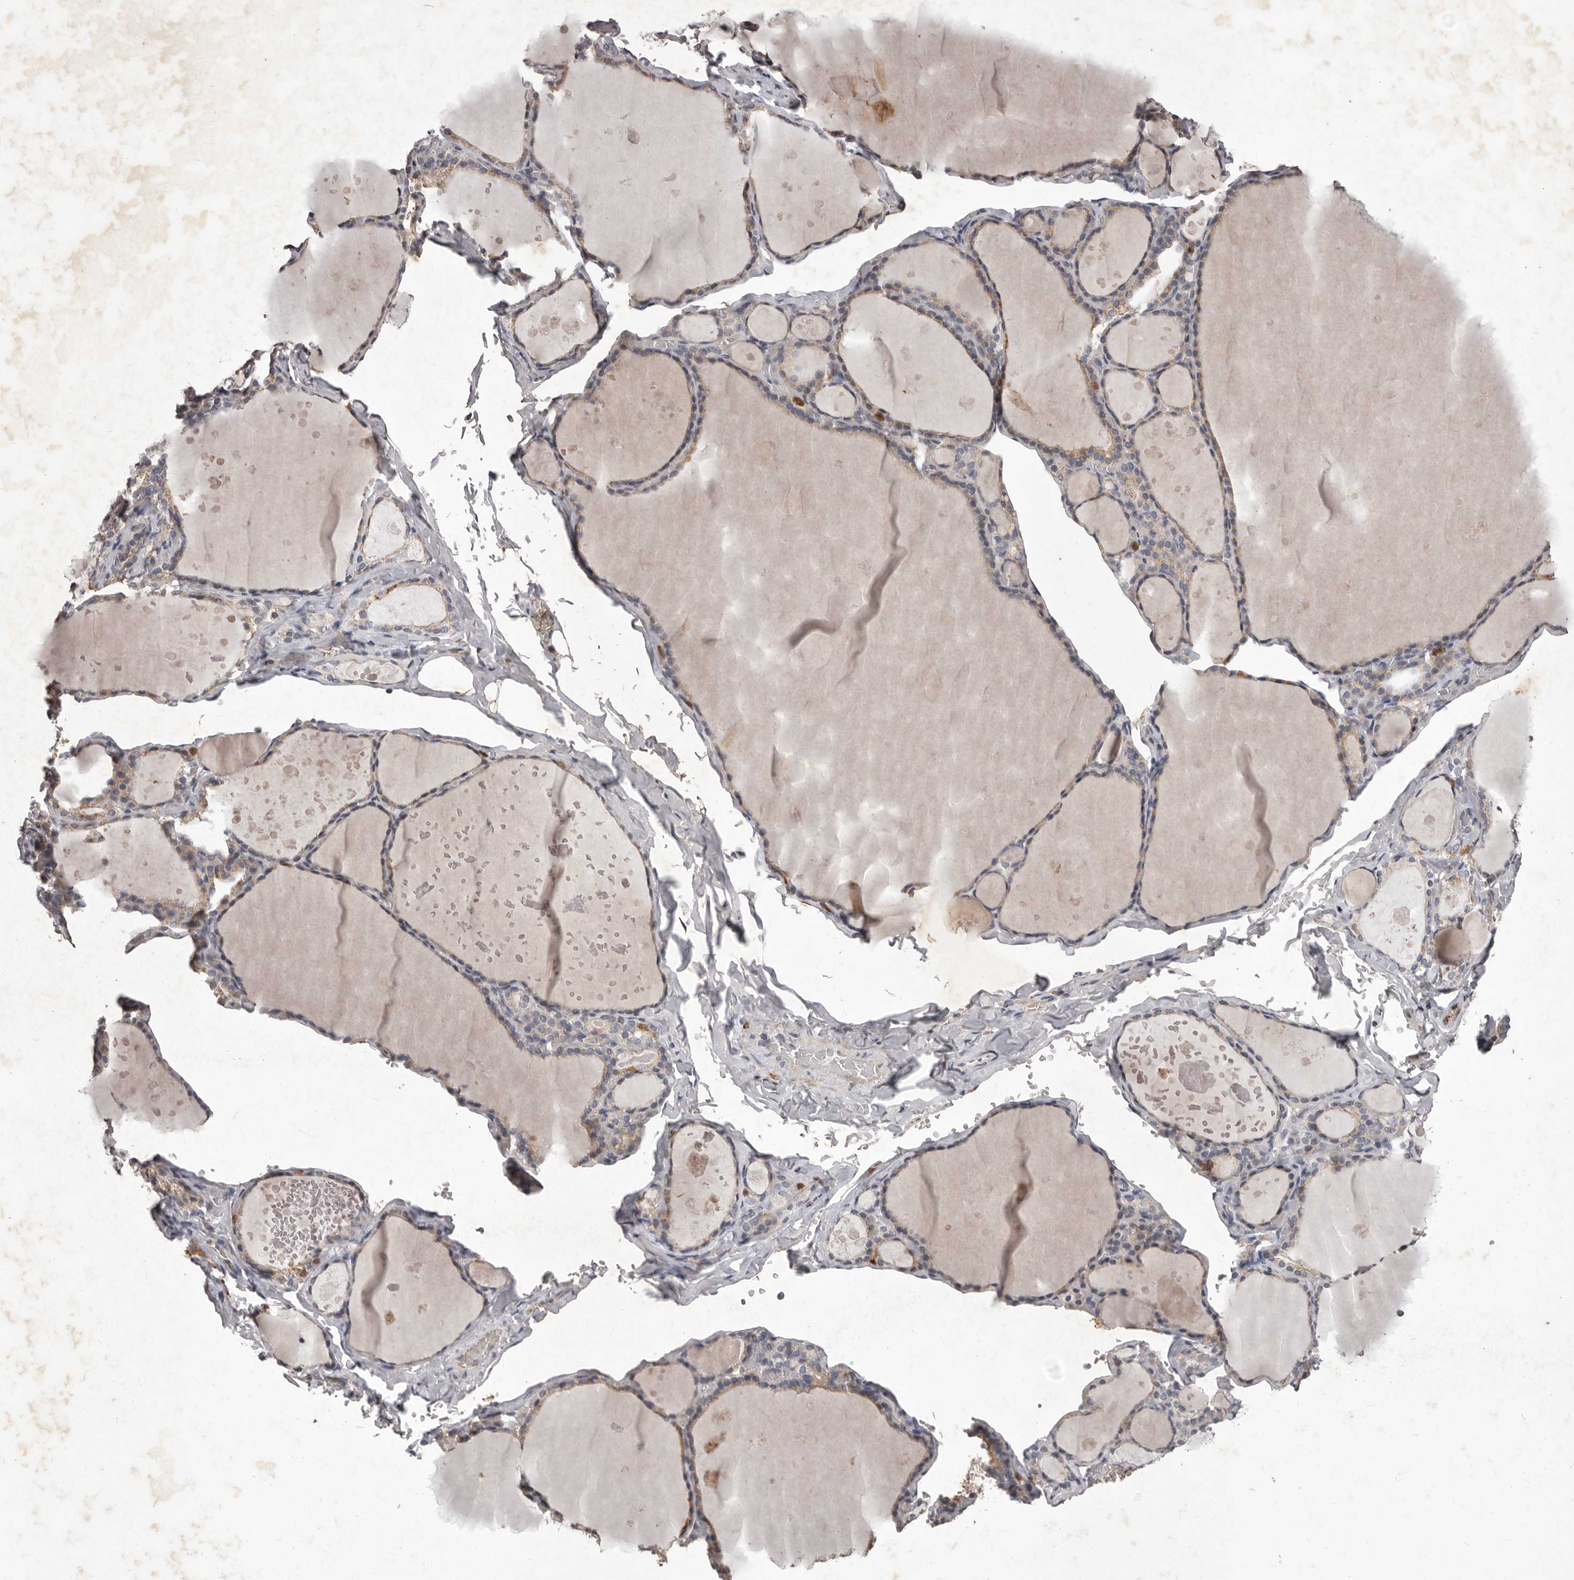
{"staining": {"intensity": "weak", "quantity": "25%-75%", "location": "cytoplasmic/membranous"}, "tissue": "thyroid gland", "cell_type": "Glandular cells", "image_type": "normal", "snomed": [{"axis": "morphology", "description": "Normal tissue, NOS"}, {"axis": "topography", "description": "Thyroid gland"}], "caption": "The histopathology image exhibits staining of unremarkable thyroid gland, revealing weak cytoplasmic/membranous protein positivity (brown color) within glandular cells.", "gene": "CXCL14", "patient": {"sex": "male", "age": 56}}